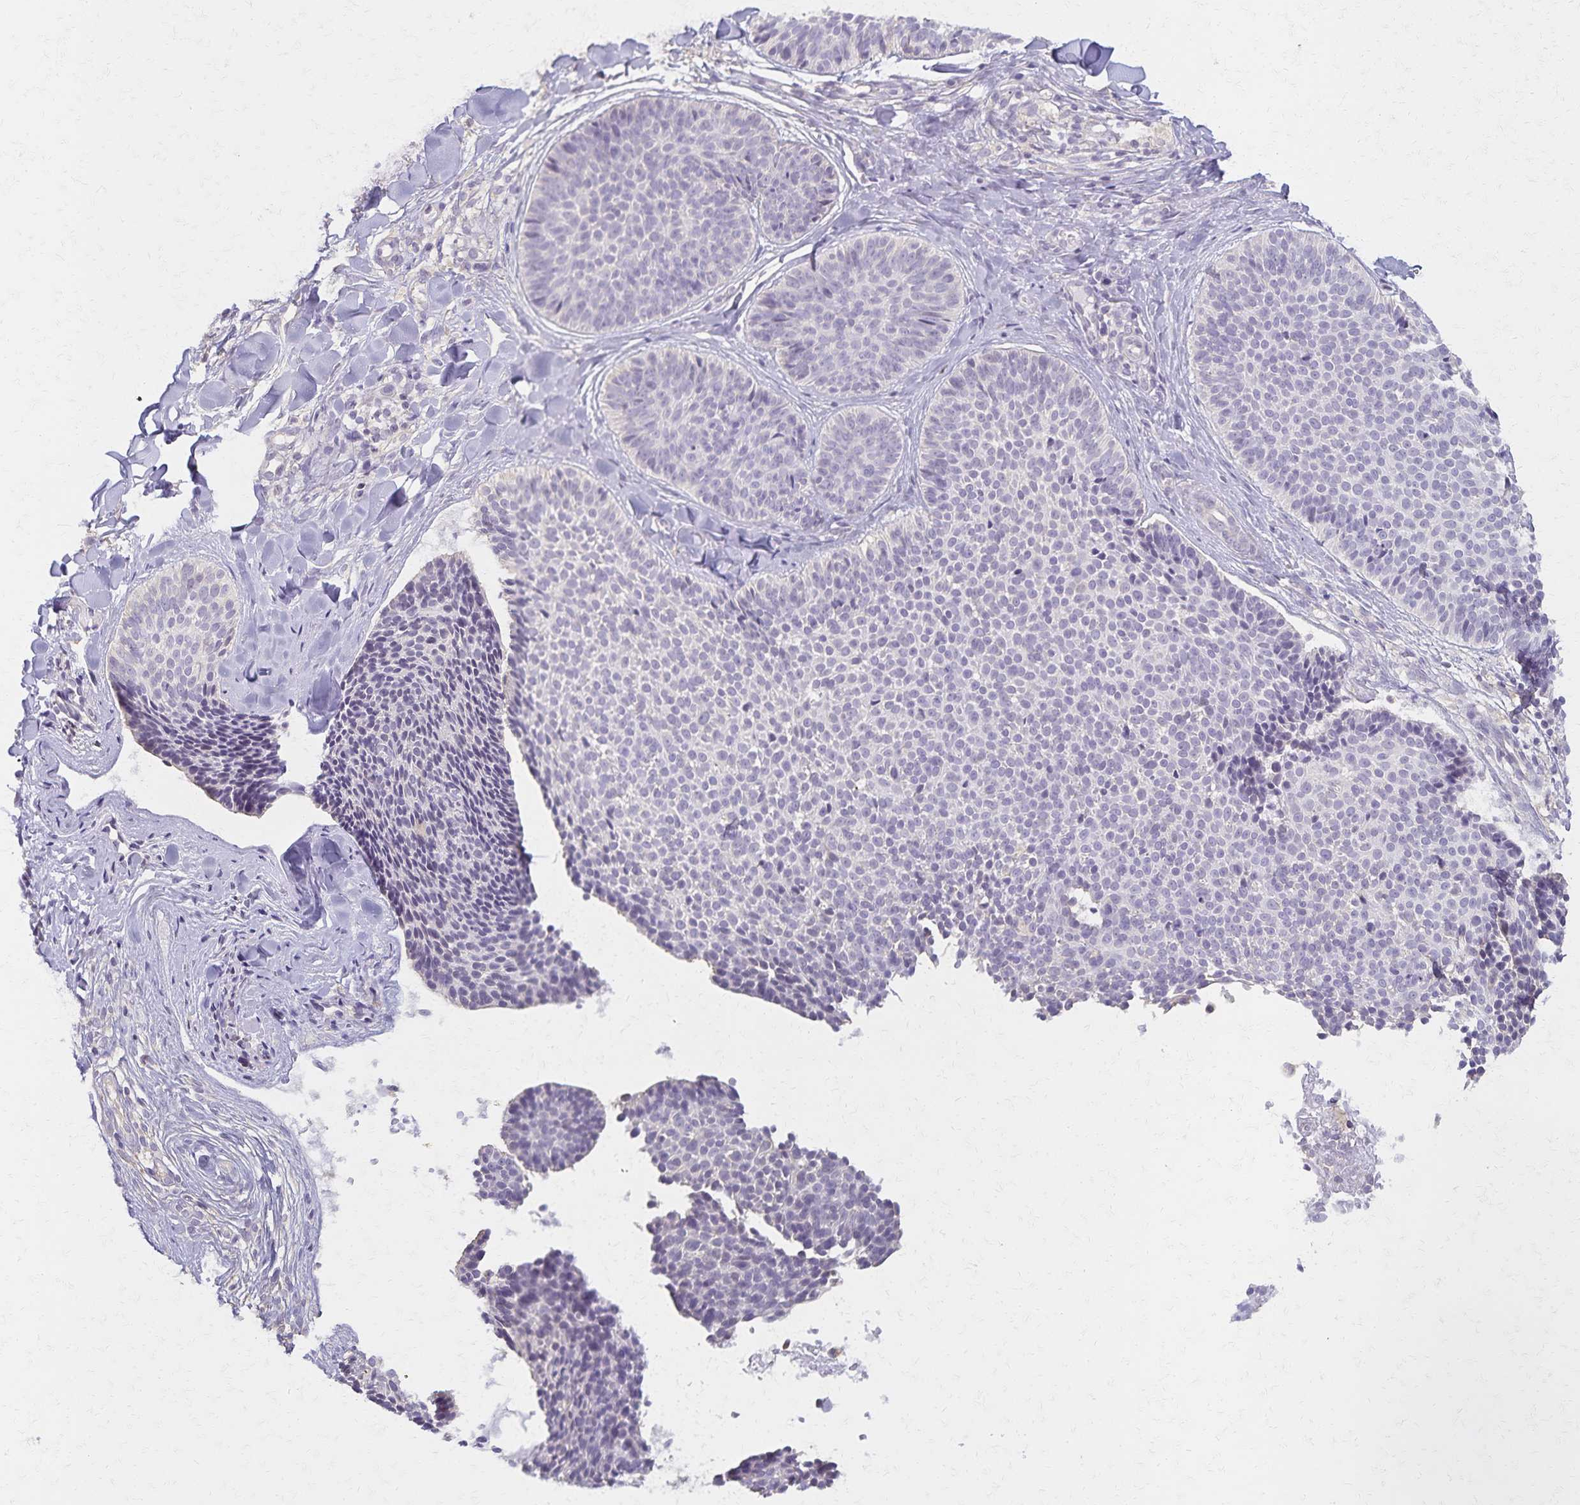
{"staining": {"intensity": "negative", "quantity": "none", "location": "none"}, "tissue": "skin cancer", "cell_type": "Tumor cells", "image_type": "cancer", "snomed": [{"axis": "morphology", "description": "Basal cell carcinoma"}, {"axis": "topography", "description": "Skin"}], "caption": "IHC histopathology image of skin basal cell carcinoma stained for a protein (brown), which displays no staining in tumor cells. (Stains: DAB (3,3'-diaminobenzidine) immunohistochemistry with hematoxylin counter stain, Microscopy: brightfield microscopy at high magnification).", "gene": "KISS1", "patient": {"sex": "male", "age": 82}}